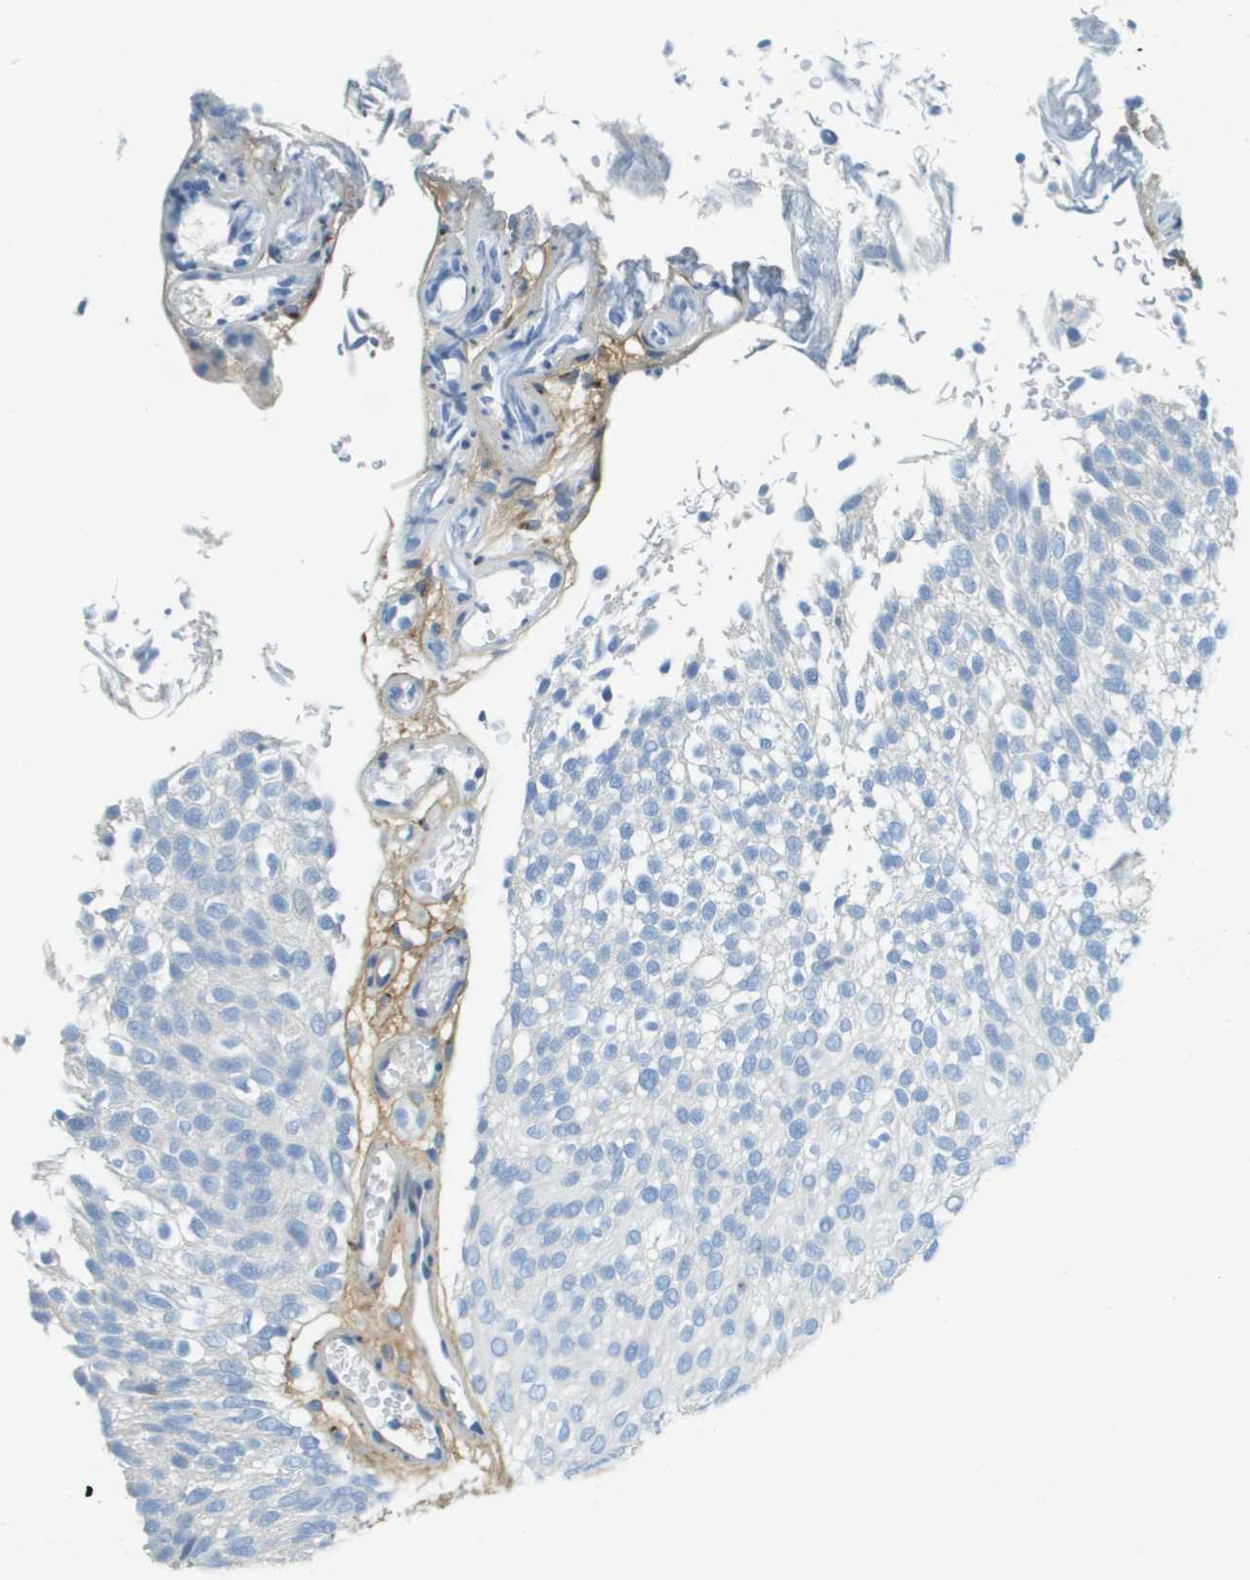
{"staining": {"intensity": "negative", "quantity": "none", "location": "none"}, "tissue": "urothelial cancer", "cell_type": "Tumor cells", "image_type": "cancer", "snomed": [{"axis": "morphology", "description": "Urothelial carcinoma, Low grade"}, {"axis": "topography", "description": "Urinary bladder"}], "caption": "This is an immunohistochemistry image of urothelial cancer. There is no expression in tumor cells.", "gene": "DCN", "patient": {"sex": "male", "age": 78}}